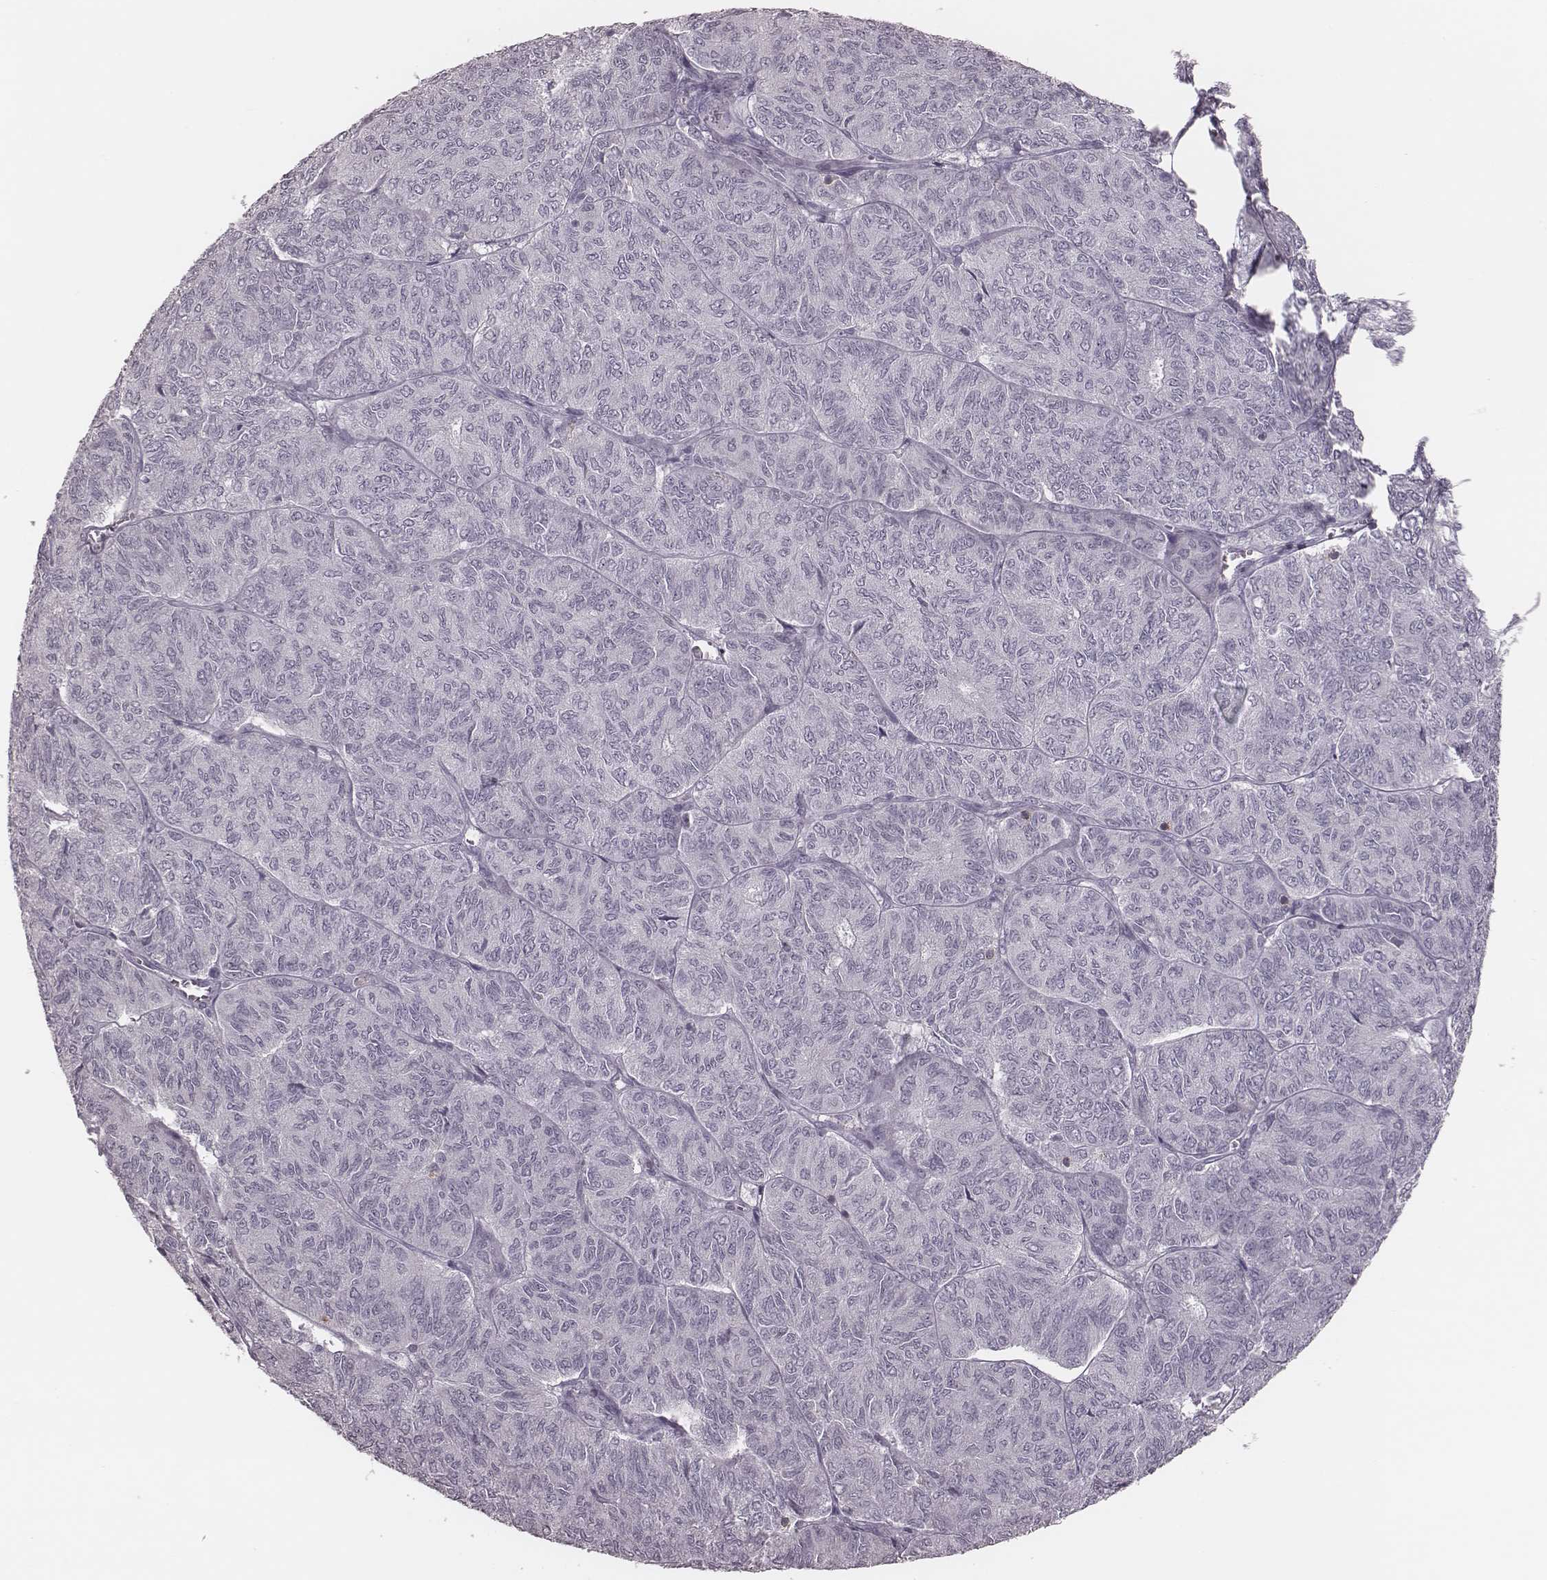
{"staining": {"intensity": "negative", "quantity": "none", "location": "none"}, "tissue": "ovarian cancer", "cell_type": "Tumor cells", "image_type": "cancer", "snomed": [{"axis": "morphology", "description": "Carcinoma, endometroid"}, {"axis": "topography", "description": "Ovary"}], "caption": "DAB (3,3'-diaminobenzidine) immunohistochemical staining of human endometroid carcinoma (ovarian) reveals no significant staining in tumor cells.", "gene": "PDCD1", "patient": {"sex": "female", "age": 80}}